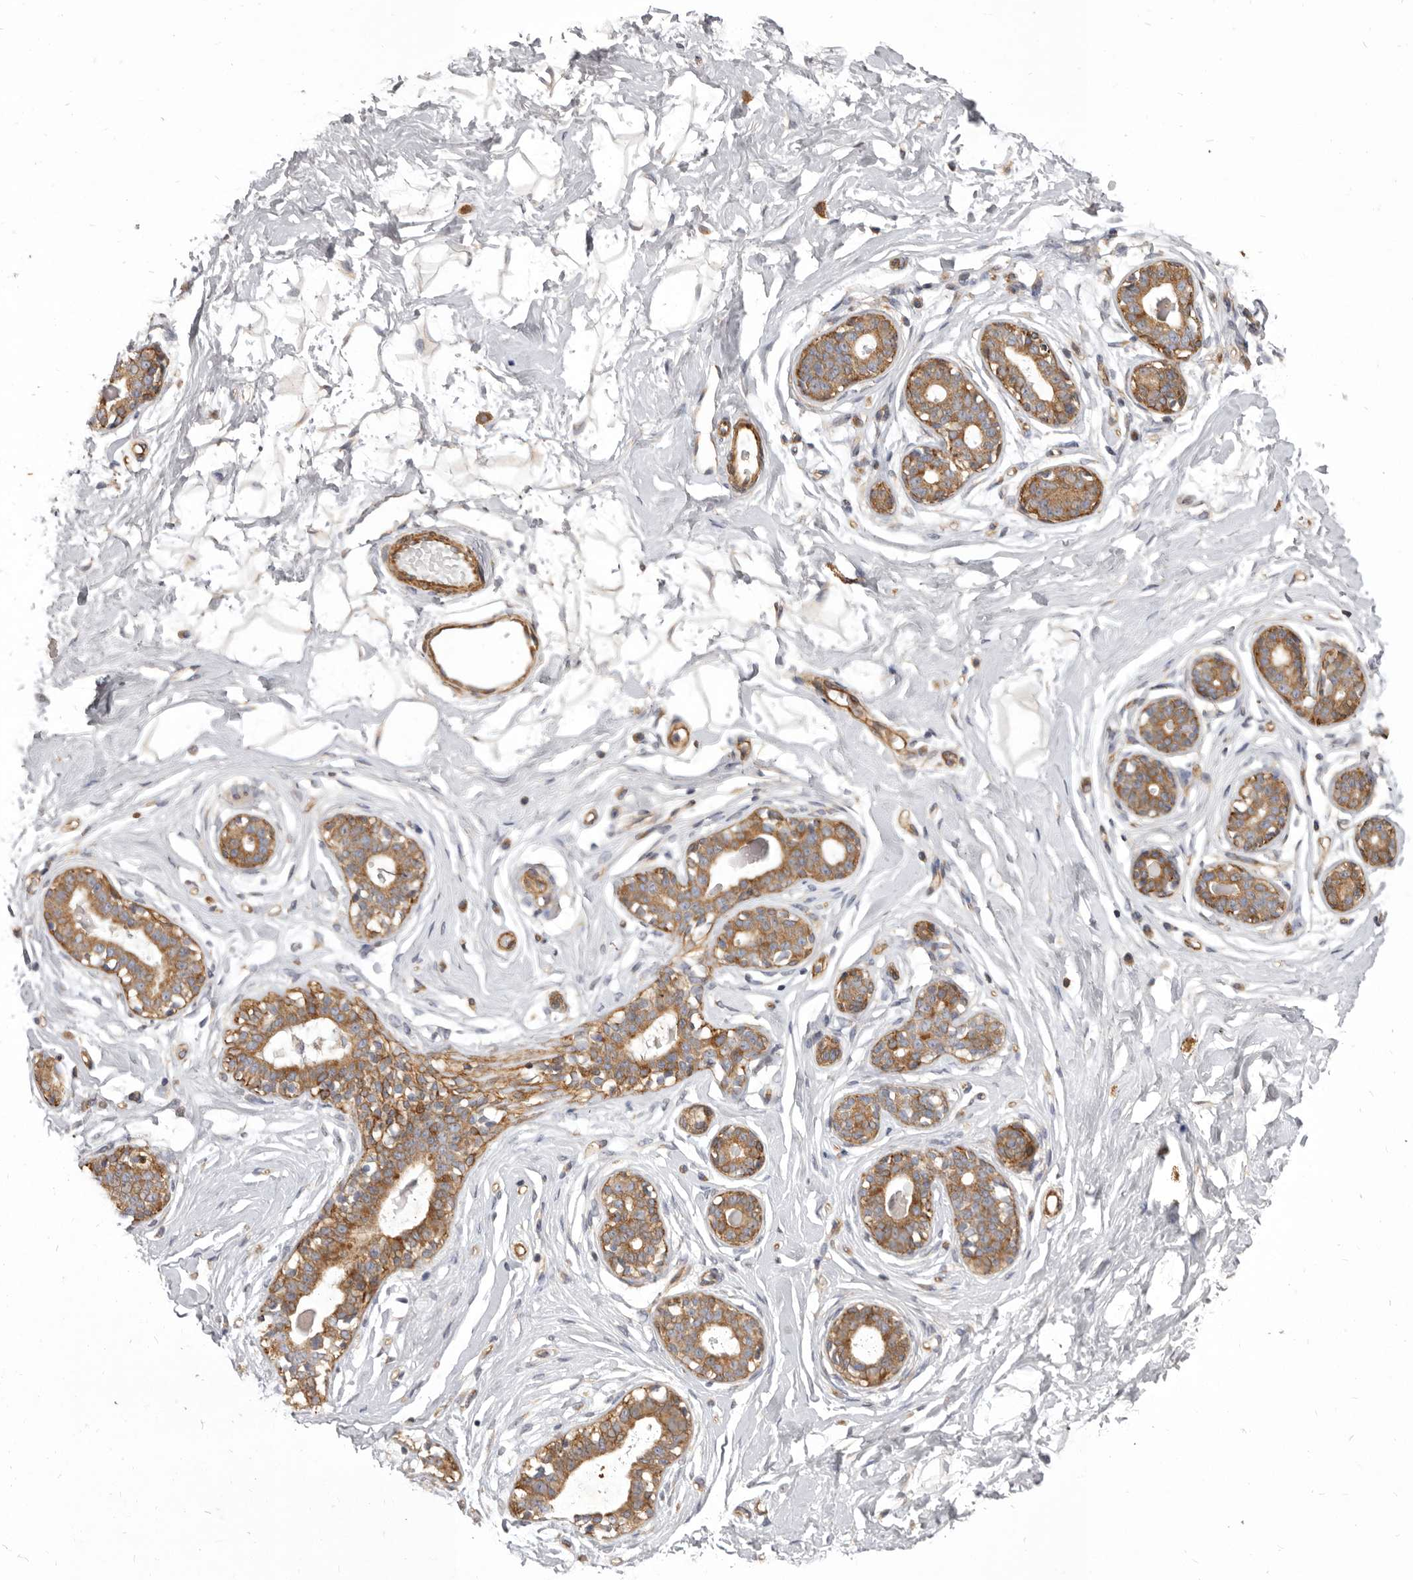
{"staining": {"intensity": "negative", "quantity": "none", "location": "none"}, "tissue": "breast", "cell_type": "Adipocytes", "image_type": "normal", "snomed": [{"axis": "morphology", "description": "Normal tissue, NOS"}, {"axis": "morphology", "description": "Adenoma, NOS"}, {"axis": "topography", "description": "Breast"}], "caption": "An IHC image of unremarkable breast is shown. There is no staining in adipocytes of breast. (DAB (3,3'-diaminobenzidine) immunohistochemistry (IHC), high magnification).", "gene": "VPS45", "patient": {"sex": "female", "age": 23}}